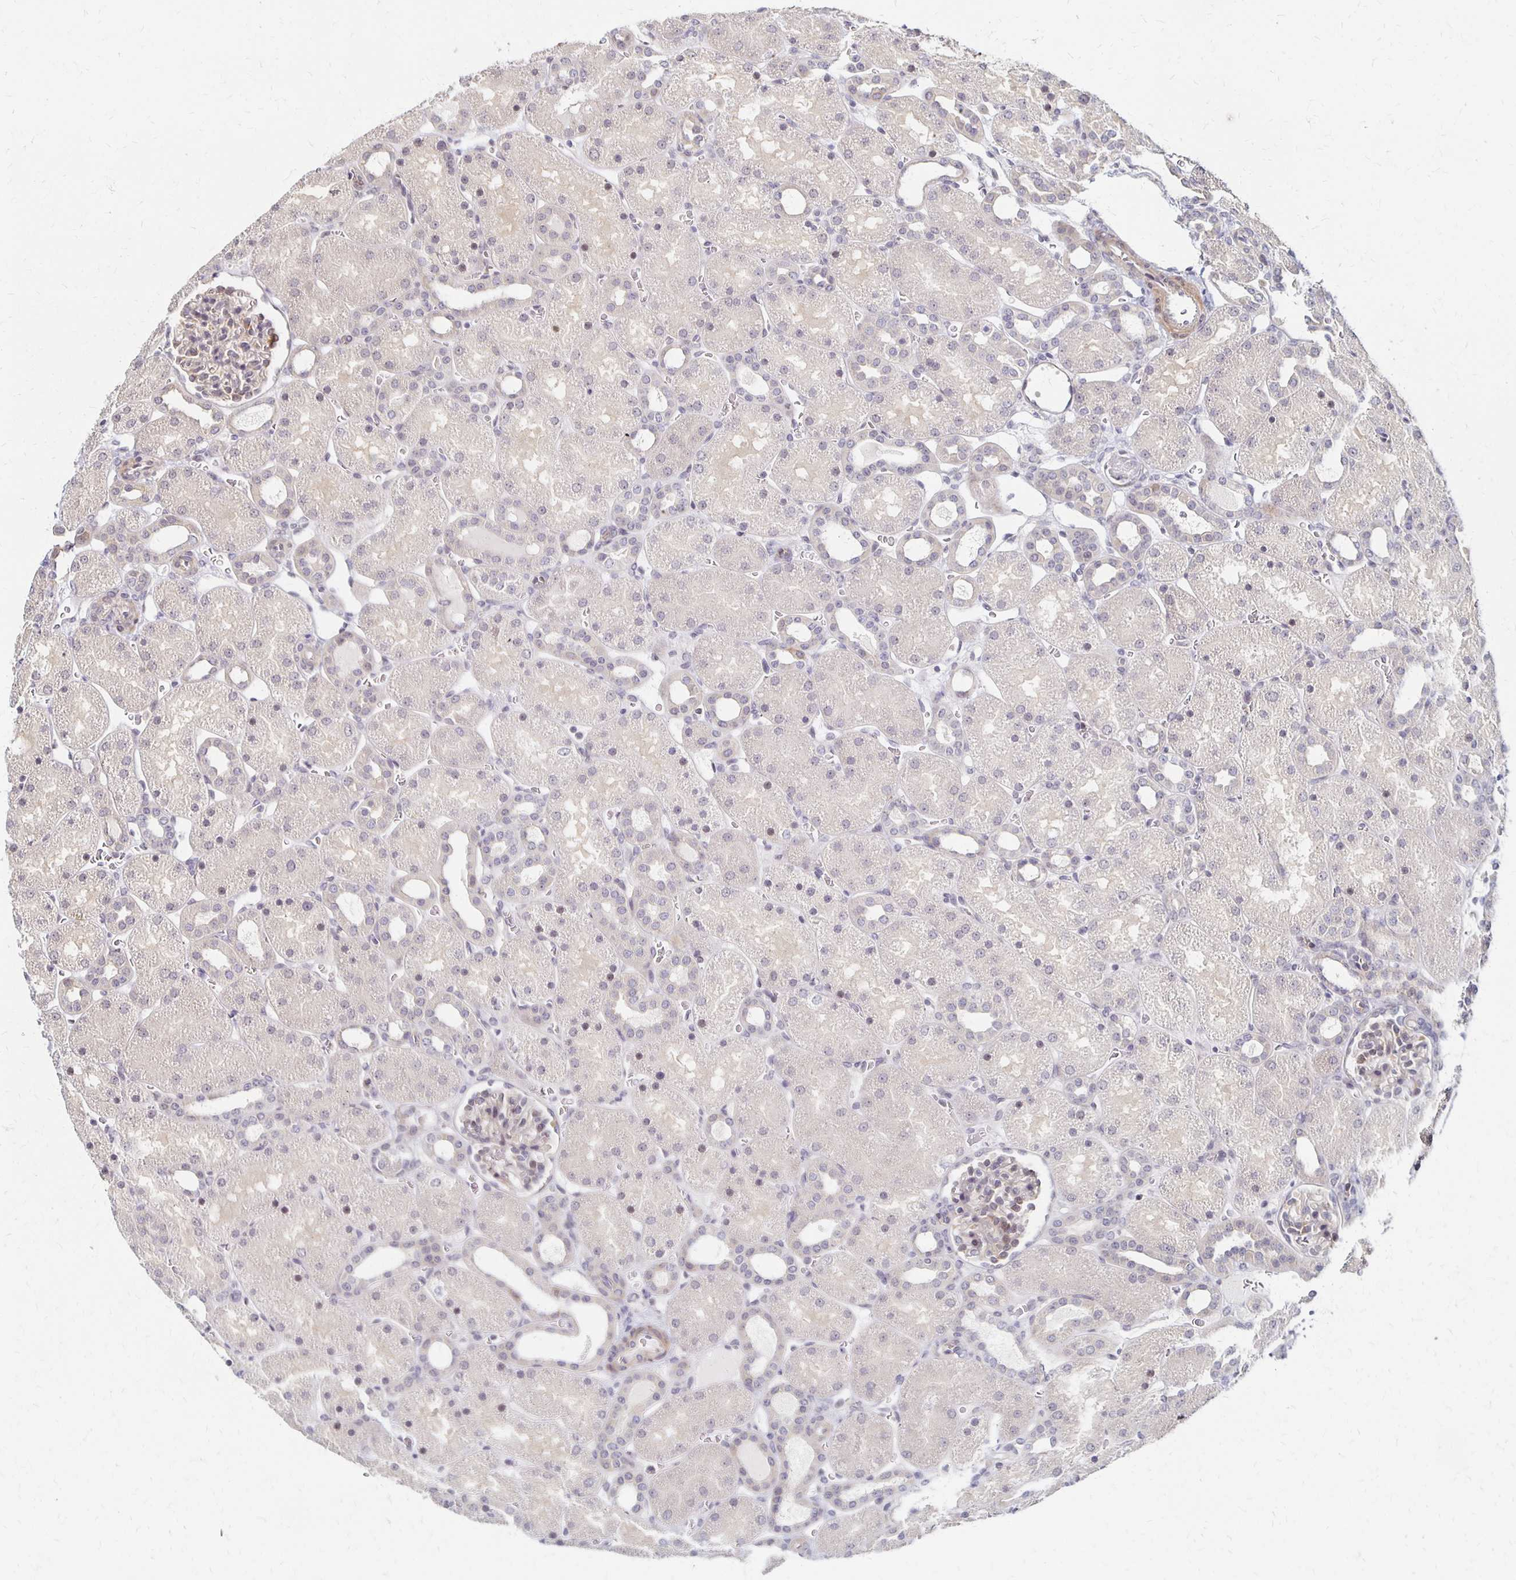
{"staining": {"intensity": "moderate", "quantity": "<25%", "location": "cytoplasmic/membranous"}, "tissue": "kidney", "cell_type": "Cells in glomeruli", "image_type": "normal", "snomed": [{"axis": "morphology", "description": "Normal tissue, NOS"}, {"axis": "topography", "description": "Kidney"}], "caption": "Human kidney stained with a brown dye exhibits moderate cytoplasmic/membranous positive positivity in approximately <25% of cells in glomeruli.", "gene": "PRKCB", "patient": {"sex": "male", "age": 2}}